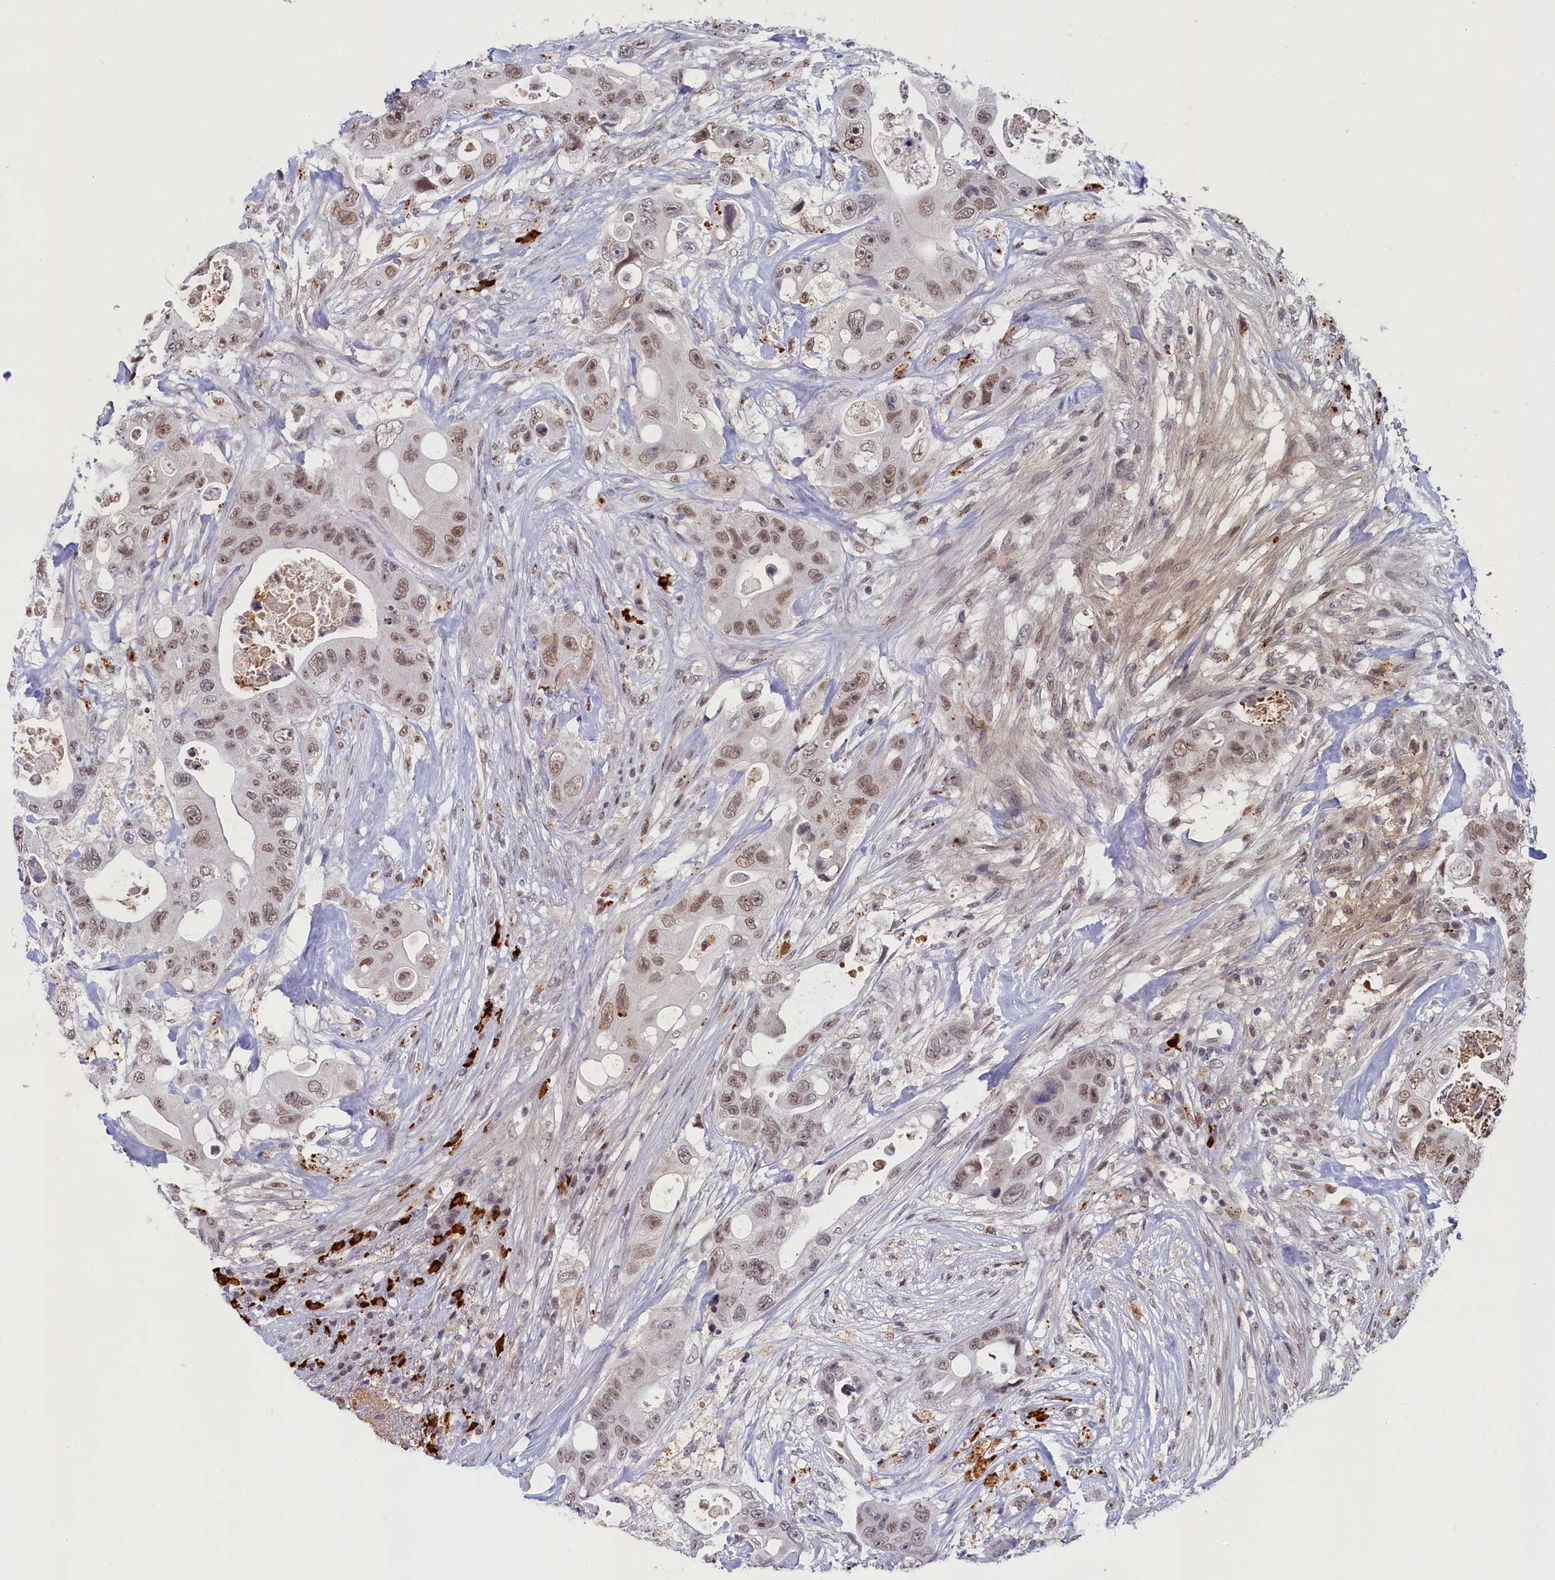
{"staining": {"intensity": "moderate", "quantity": ">75%", "location": "nuclear"}, "tissue": "colorectal cancer", "cell_type": "Tumor cells", "image_type": "cancer", "snomed": [{"axis": "morphology", "description": "Adenocarcinoma, NOS"}, {"axis": "topography", "description": "Colon"}], "caption": "A brown stain shows moderate nuclear positivity of a protein in colorectal cancer (adenocarcinoma) tumor cells. (IHC, brightfield microscopy, high magnification).", "gene": "INTS14", "patient": {"sex": "female", "age": 46}}